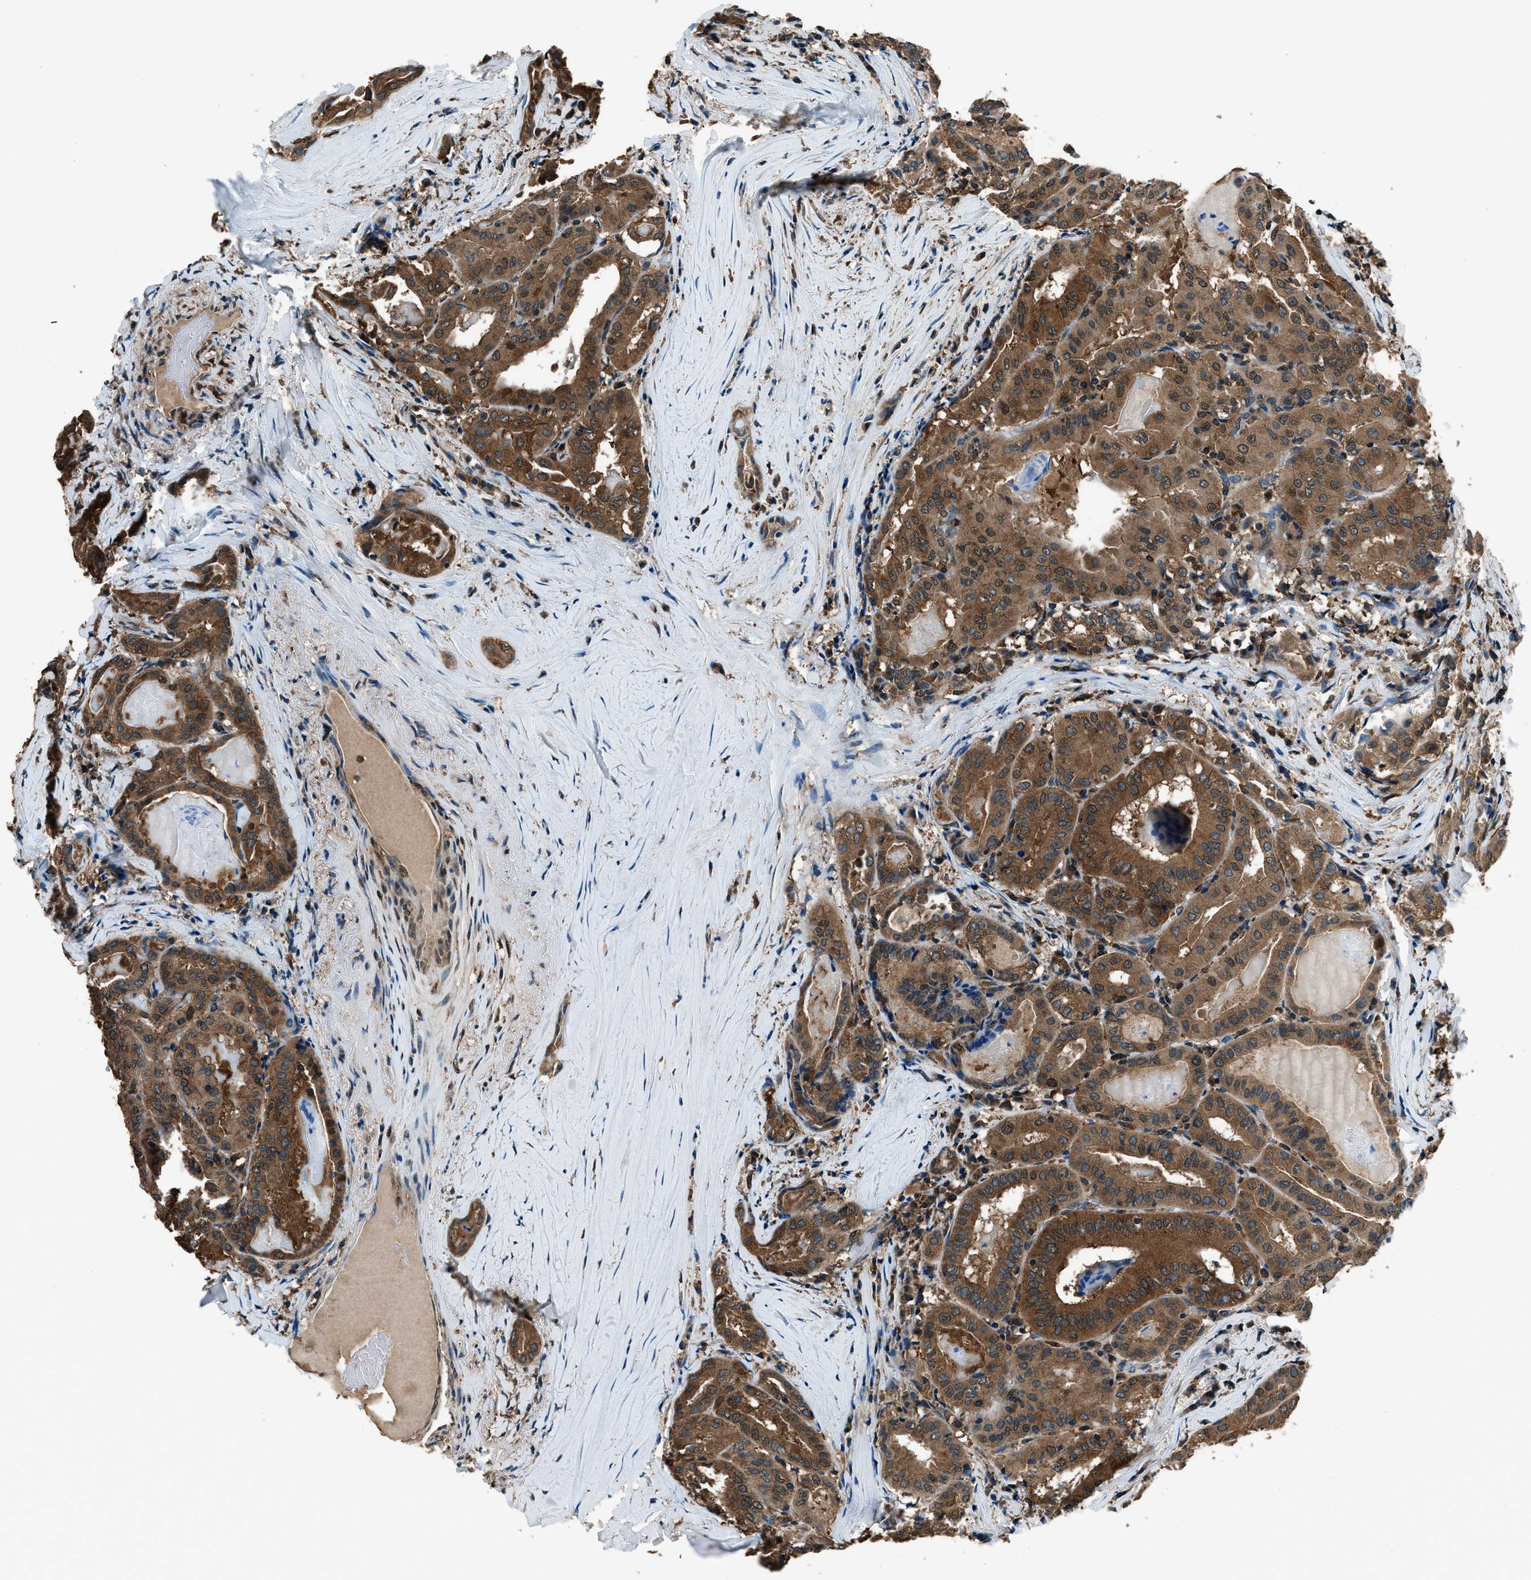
{"staining": {"intensity": "moderate", "quantity": ">75%", "location": "cytoplasmic/membranous"}, "tissue": "thyroid cancer", "cell_type": "Tumor cells", "image_type": "cancer", "snomed": [{"axis": "morphology", "description": "Papillary adenocarcinoma, NOS"}, {"axis": "topography", "description": "Thyroid gland"}], "caption": "Brown immunohistochemical staining in thyroid cancer shows moderate cytoplasmic/membranous positivity in about >75% of tumor cells.", "gene": "ARFGAP2", "patient": {"sex": "female", "age": 42}}